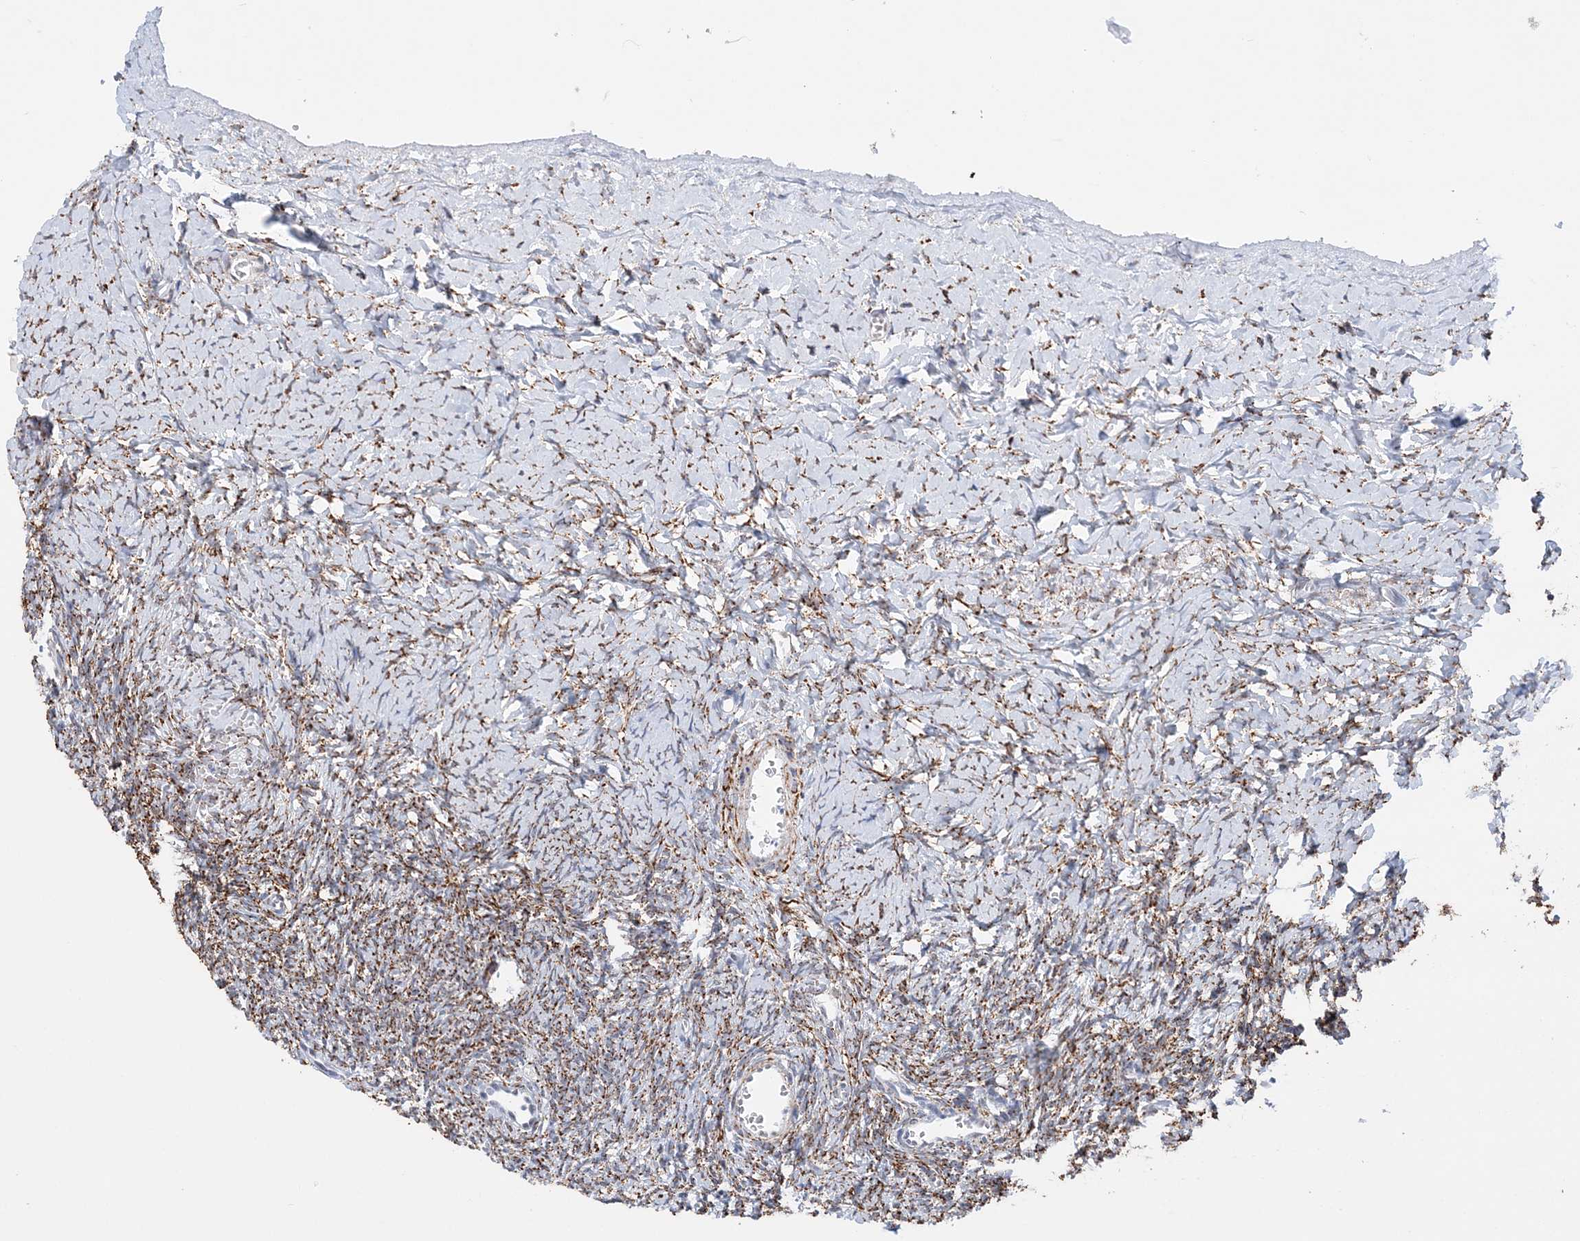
{"staining": {"intensity": "weak", "quantity": "25%-75%", "location": "cytoplasmic/membranous"}, "tissue": "ovary", "cell_type": "Follicle cells", "image_type": "normal", "snomed": [{"axis": "morphology", "description": "Normal tissue, NOS"}, {"axis": "morphology", "description": "Developmental malformation"}, {"axis": "topography", "description": "Ovary"}], "caption": "Brown immunohistochemical staining in benign human ovary demonstrates weak cytoplasmic/membranous expression in about 25%-75% of follicle cells.", "gene": "NIT2", "patient": {"sex": "female", "age": 39}}